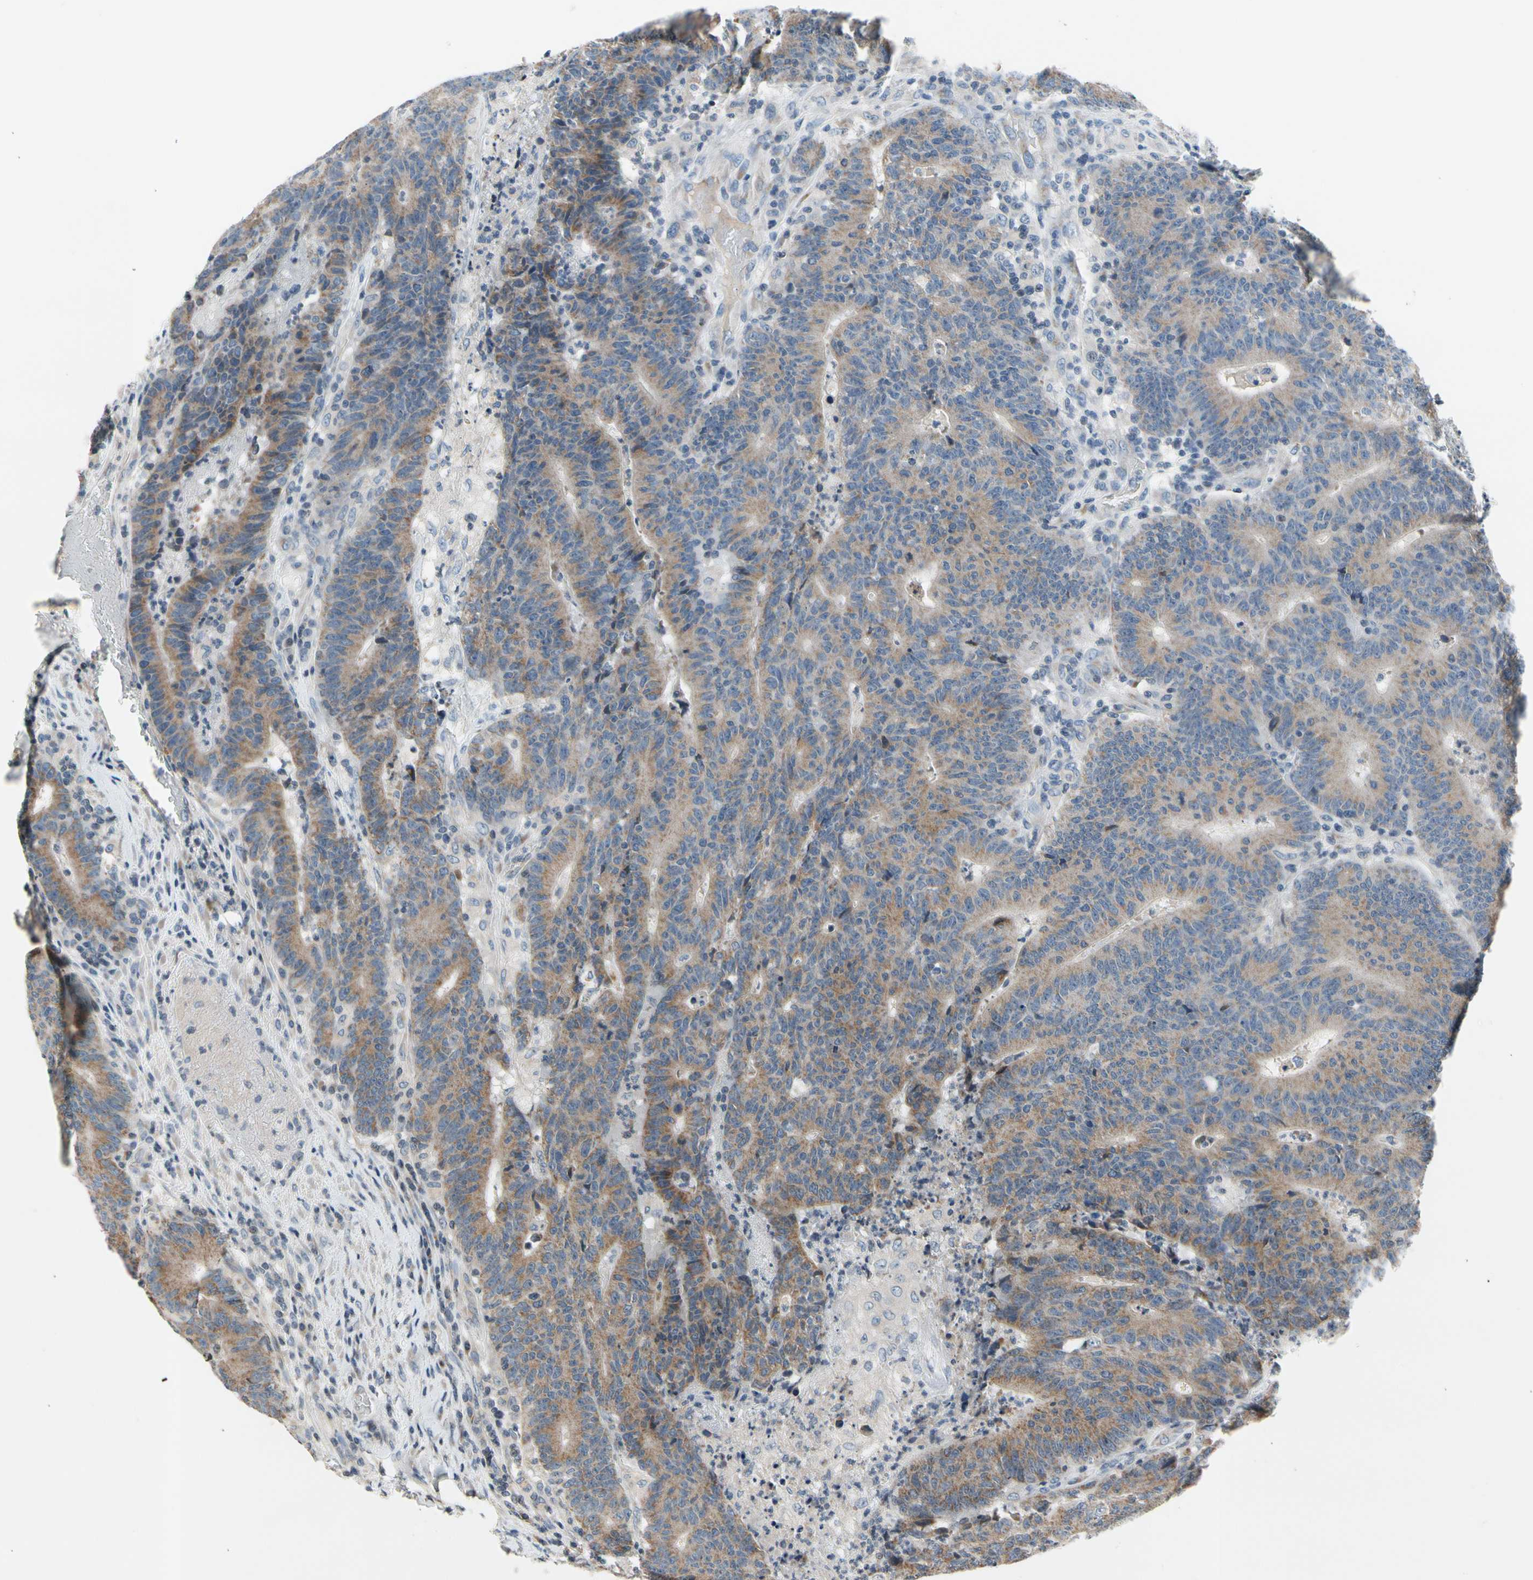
{"staining": {"intensity": "weak", "quantity": ">75%", "location": "cytoplasmic/membranous"}, "tissue": "colorectal cancer", "cell_type": "Tumor cells", "image_type": "cancer", "snomed": [{"axis": "morphology", "description": "Normal tissue, NOS"}, {"axis": "morphology", "description": "Adenocarcinoma, NOS"}, {"axis": "topography", "description": "Colon"}], "caption": "The photomicrograph displays a brown stain indicating the presence of a protein in the cytoplasmic/membranous of tumor cells in colorectal cancer. The staining was performed using DAB to visualize the protein expression in brown, while the nuclei were stained in blue with hematoxylin (Magnification: 20x).", "gene": "SOX30", "patient": {"sex": "female", "age": 75}}